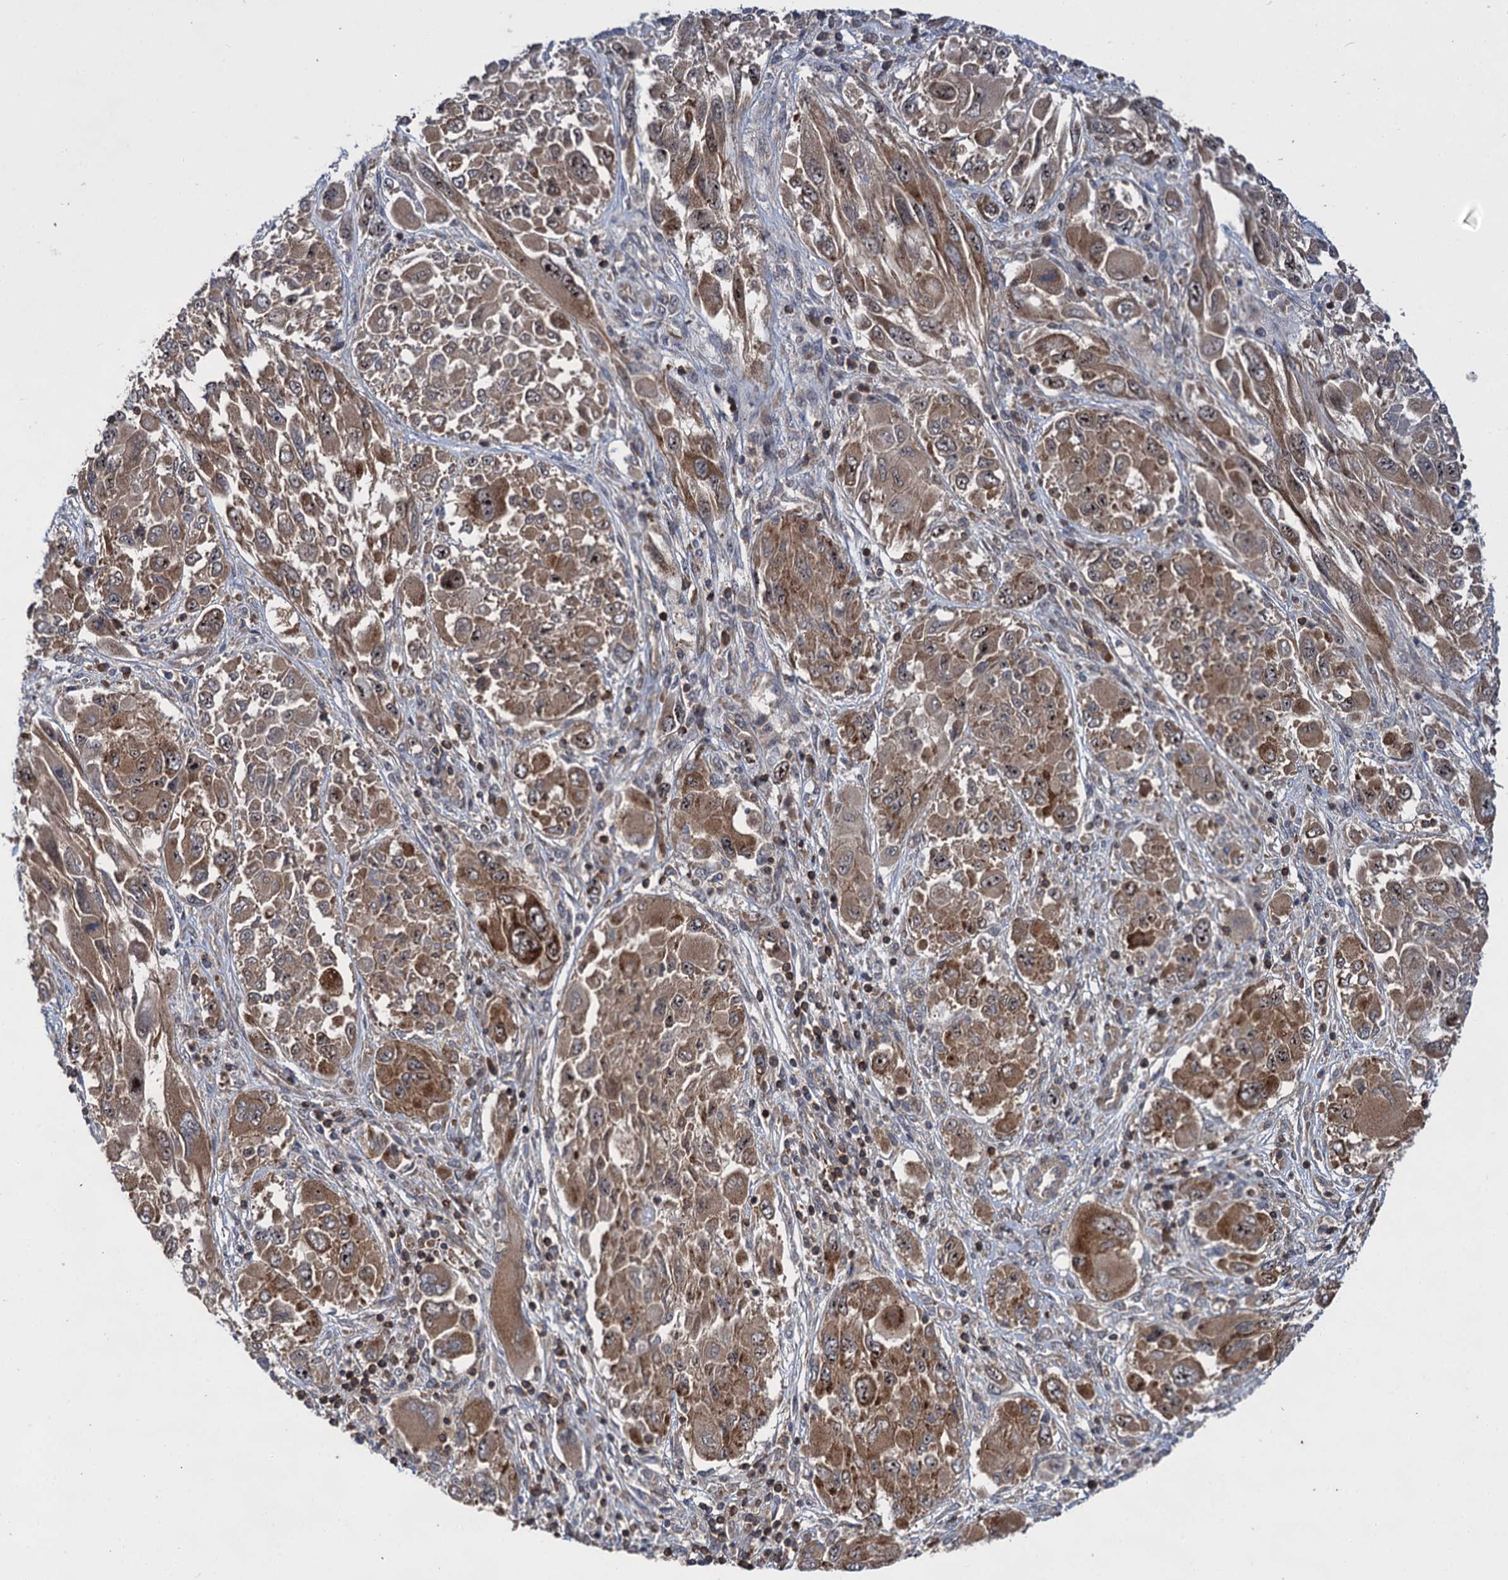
{"staining": {"intensity": "moderate", "quantity": ">75%", "location": "cytoplasmic/membranous,nuclear"}, "tissue": "melanoma", "cell_type": "Tumor cells", "image_type": "cancer", "snomed": [{"axis": "morphology", "description": "Malignant melanoma, NOS"}, {"axis": "topography", "description": "Skin"}], "caption": "Immunohistochemical staining of malignant melanoma shows medium levels of moderate cytoplasmic/membranous and nuclear protein positivity in approximately >75% of tumor cells. (DAB (3,3'-diaminobenzidine) = brown stain, brightfield microscopy at high magnification).", "gene": "ABLIM1", "patient": {"sex": "female", "age": 91}}